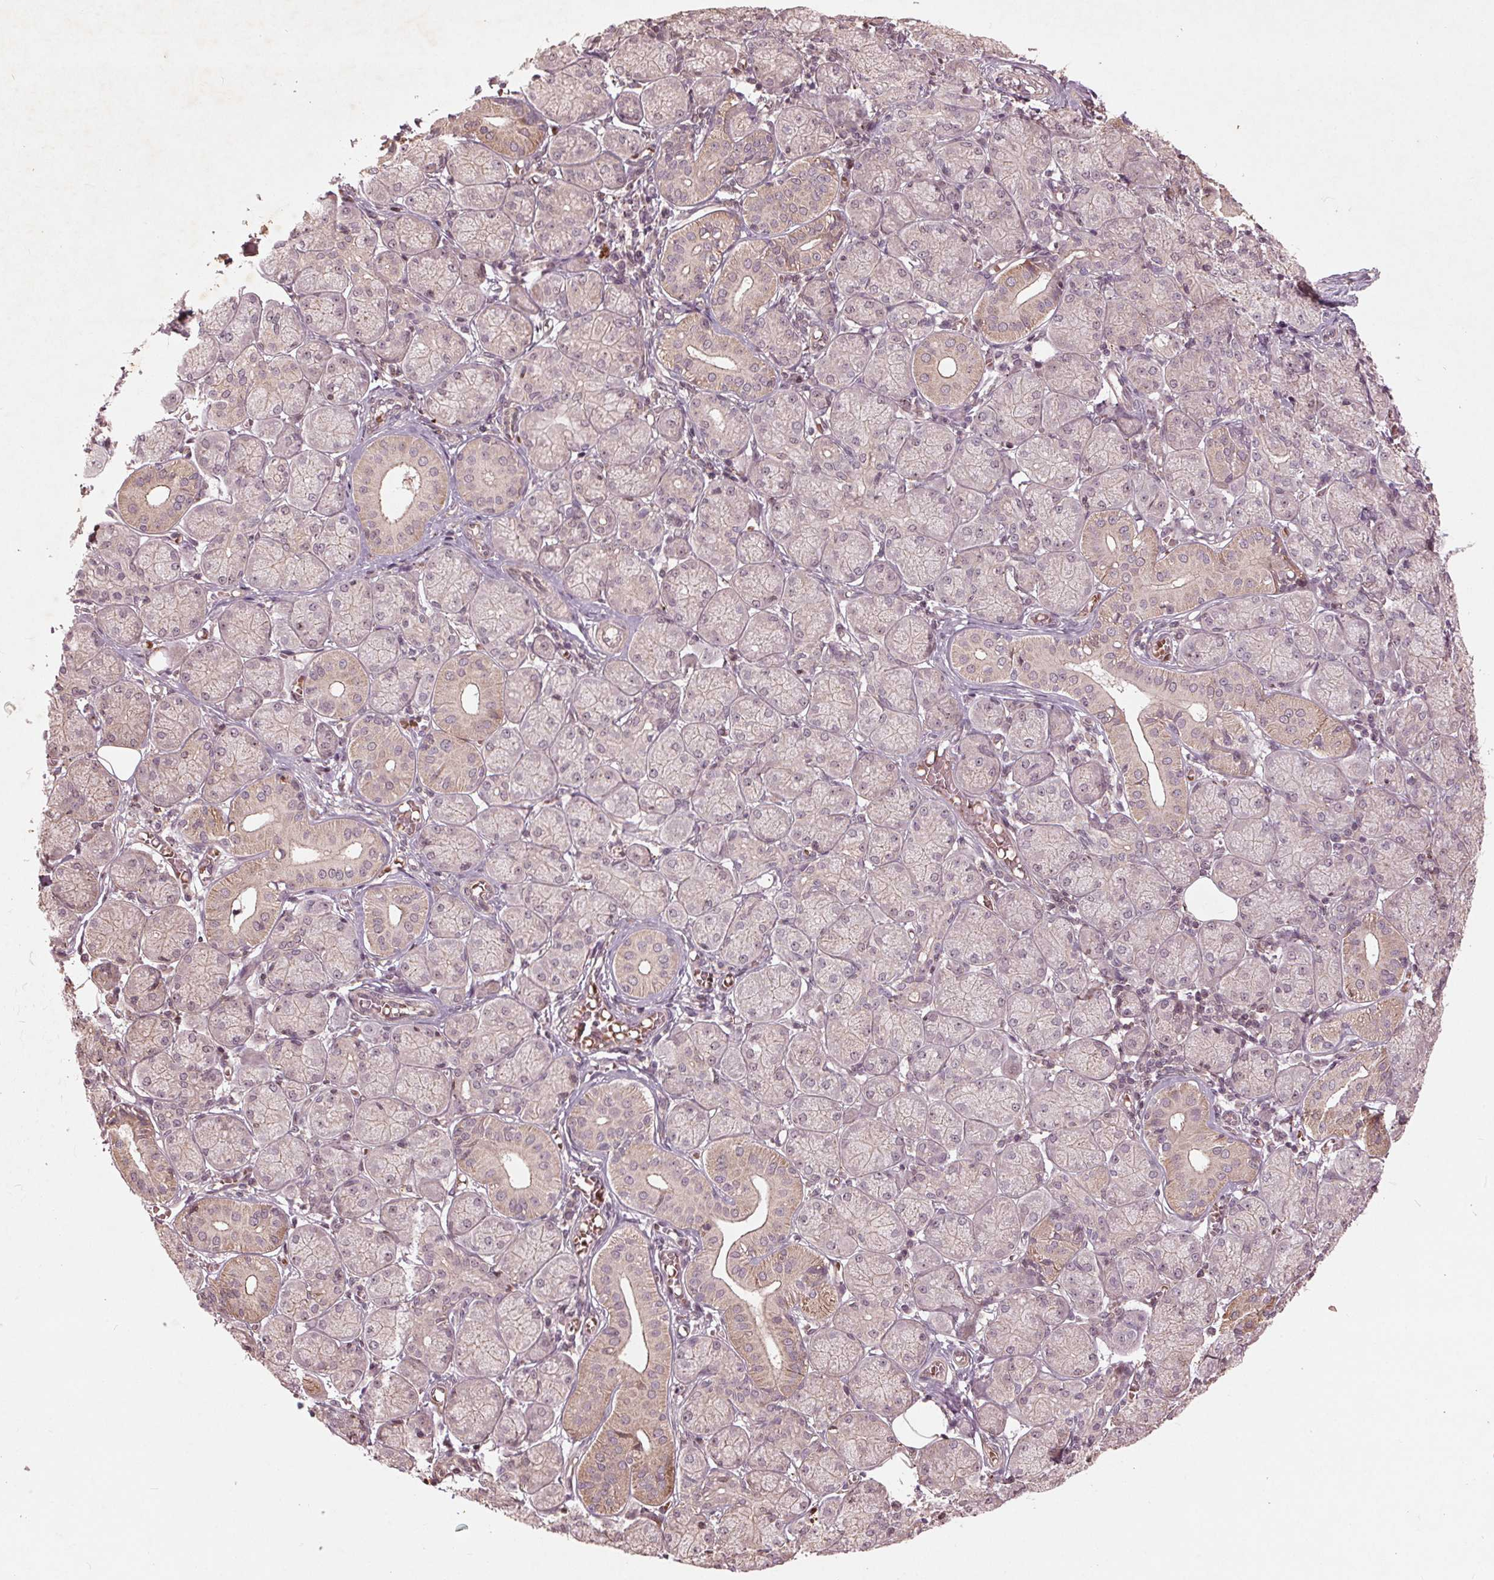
{"staining": {"intensity": "weak", "quantity": "<25%", "location": "cytoplasmic/membranous,nuclear"}, "tissue": "salivary gland", "cell_type": "Glandular cells", "image_type": "normal", "snomed": [{"axis": "morphology", "description": "Normal tissue, NOS"}, {"axis": "topography", "description": "Salivary gland"}, {"axis": "topography", "description": "Peripheral nerve tissue"}], "caption": "DAB immunohistochemical staining of benign salivary gland exhibits no significant staining in glandular cells. (DAB IHC with hematoxylin counter stain).", "gene": "CDKL4", "patient": {"sex": "female", "age": 24}}